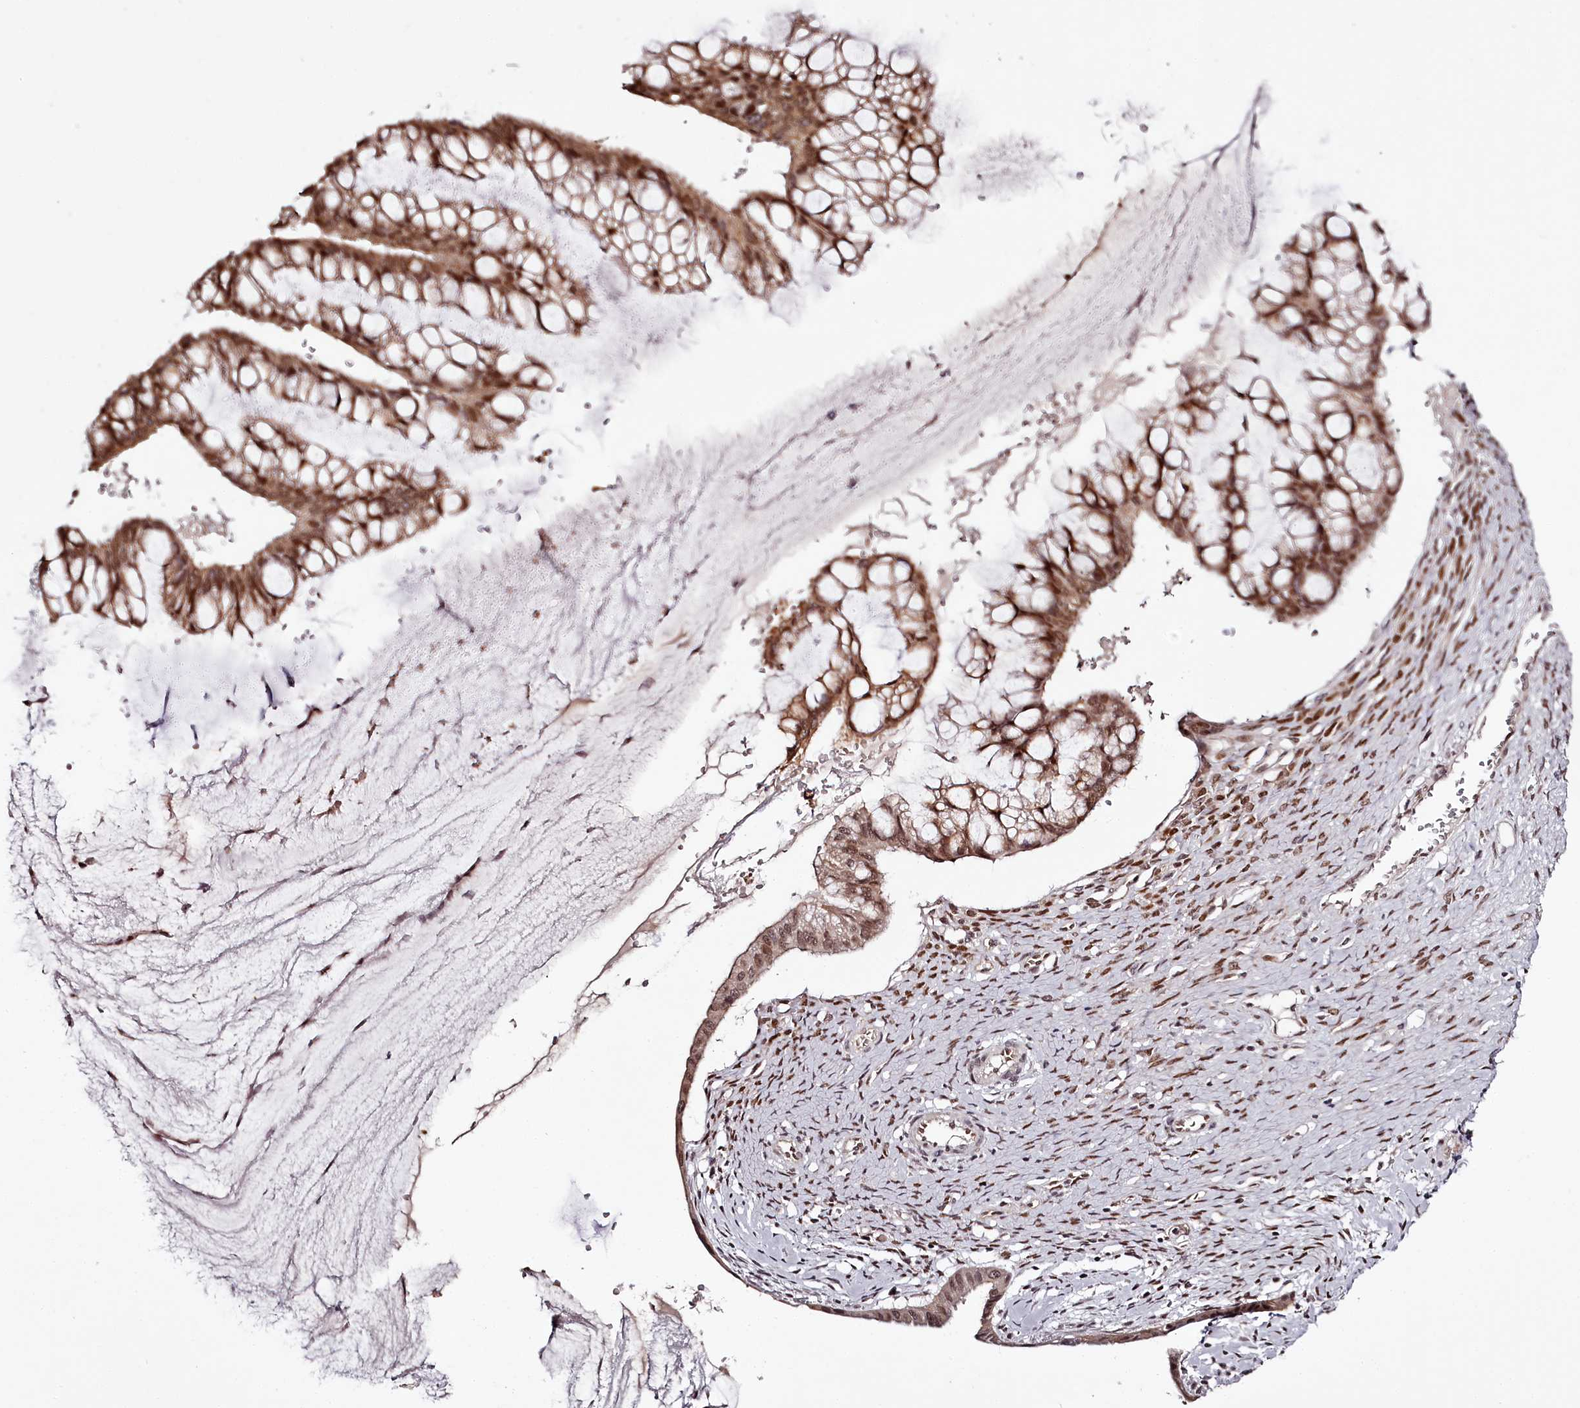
{"staining": {"intensity": "moderate", "quantity": ">75%", "location": "cytoplasmic/membranous,nuclear"}, "tissue": "ovarian cancer", "cell_type": "Tumor cells", "image_type": "cancer", "snomed": [{"axis": "morphology", "description": "Cystadenocarcinoma, mucinous, NOS"}, {"axis": "topography", "description": "Ovary"}], "caption": "About >75% of tumor cells in ovarian mucinous cystadenocarcinoma demonstrate moderate cytoplasmic/membranous and nuclear protein expression as visualized by brown immunohistochemical staining.", "gene": "THYN1", "patient": {"sex": "female", "age": 73}}